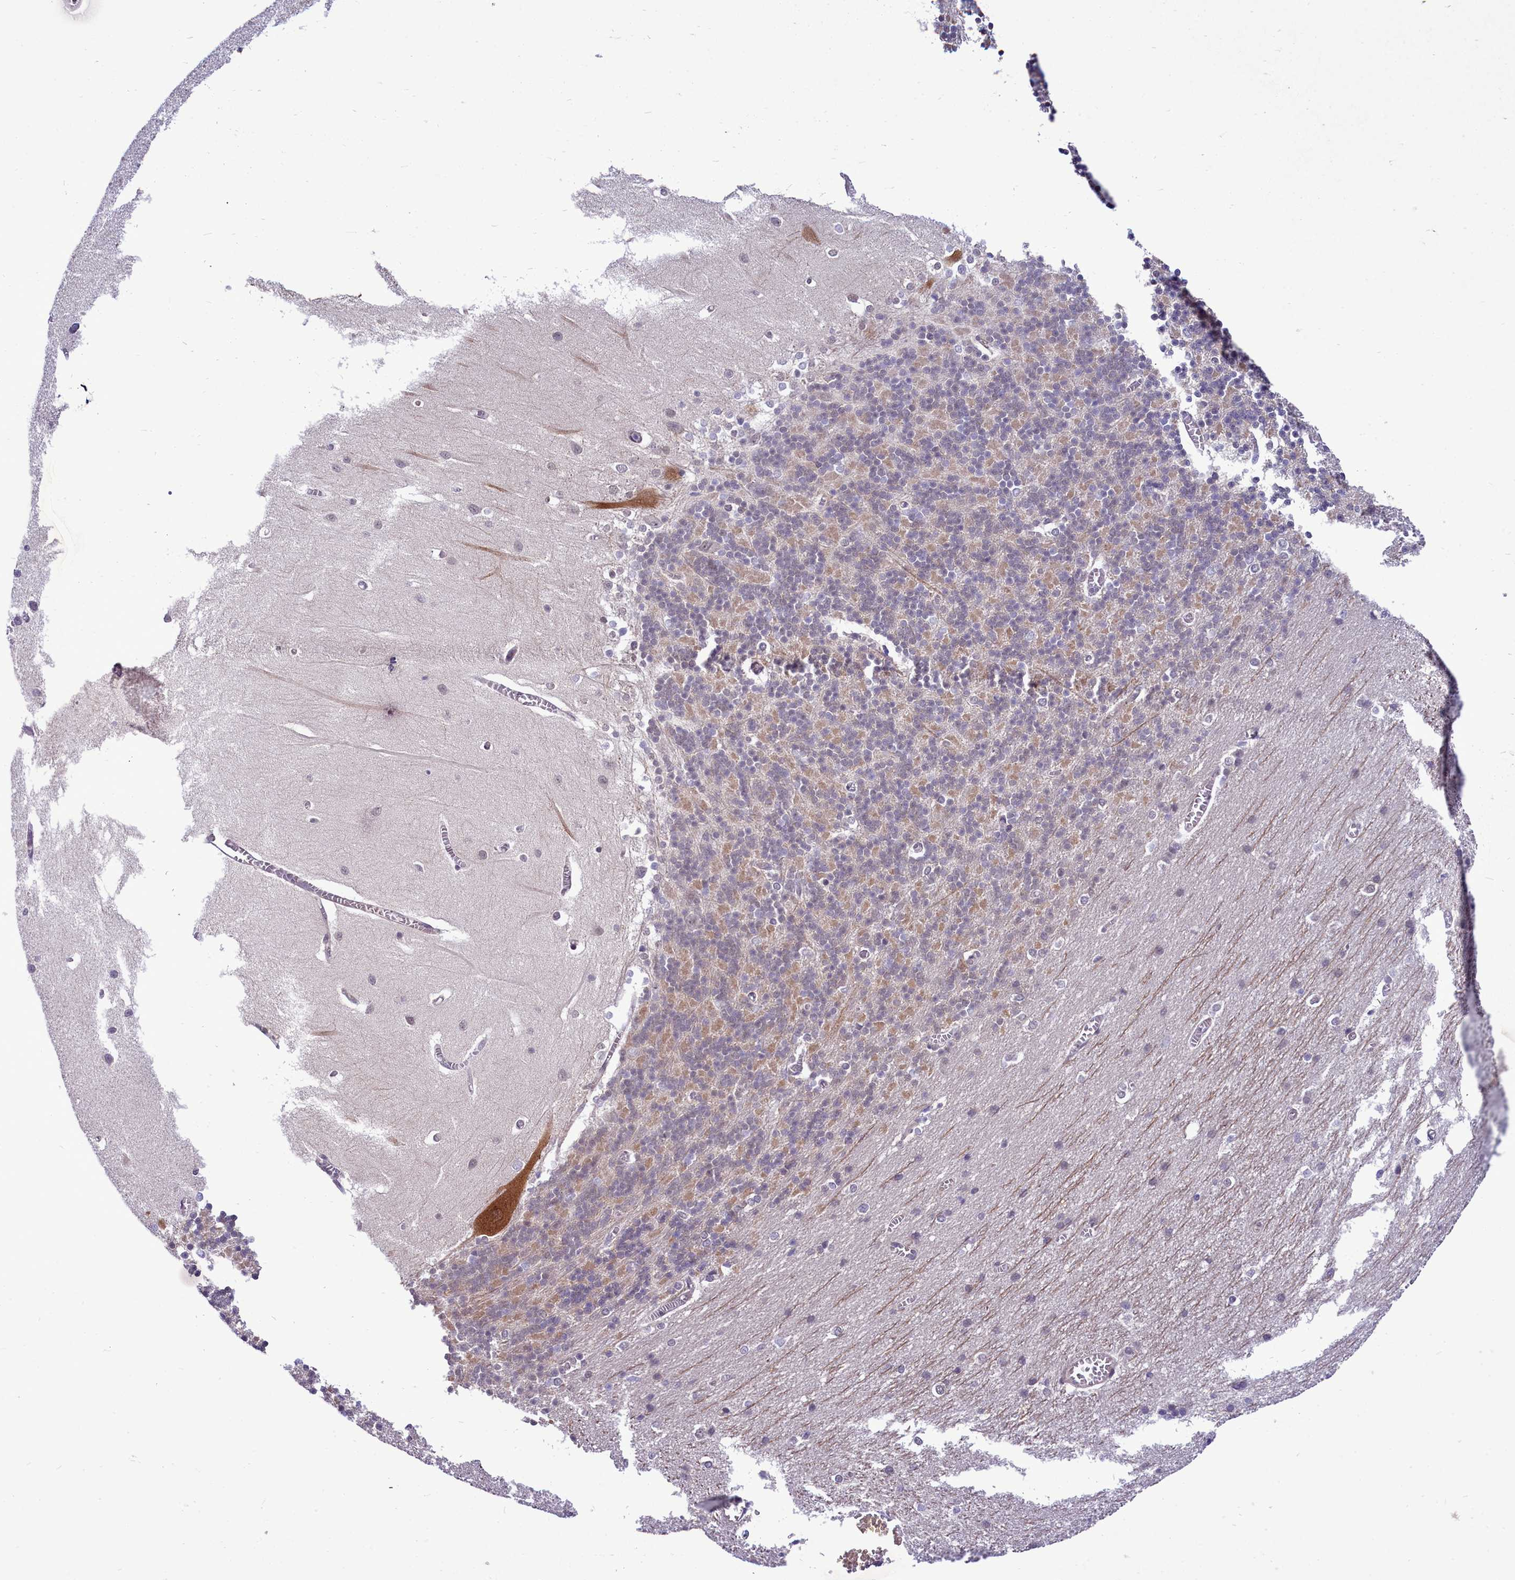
{"staining": {"intensity": "weak", "quantity": "25%-75%", "location": "cytoplasmic/membranous"}, "tissue": "cerebellum", "cell_type": "Cells in granular layer", "image_type": "normal", "snomed": [{"axis": "morphology", "description": "Normal tissue, NOS"}, {"axis": "topography", "description": "Cerebellum"}], "caption": "A low amount of weak cytoplasmic/membranous staining is appreciated in approximately 25%-75% of cells in granular layer in benign cerebellum. (DAB (3,3'-diaminobenzidine) IHC with brightfield microscopy, high magnification).", "gene": "BCAR1", "patient": {"sex": "male", "age": 37}}